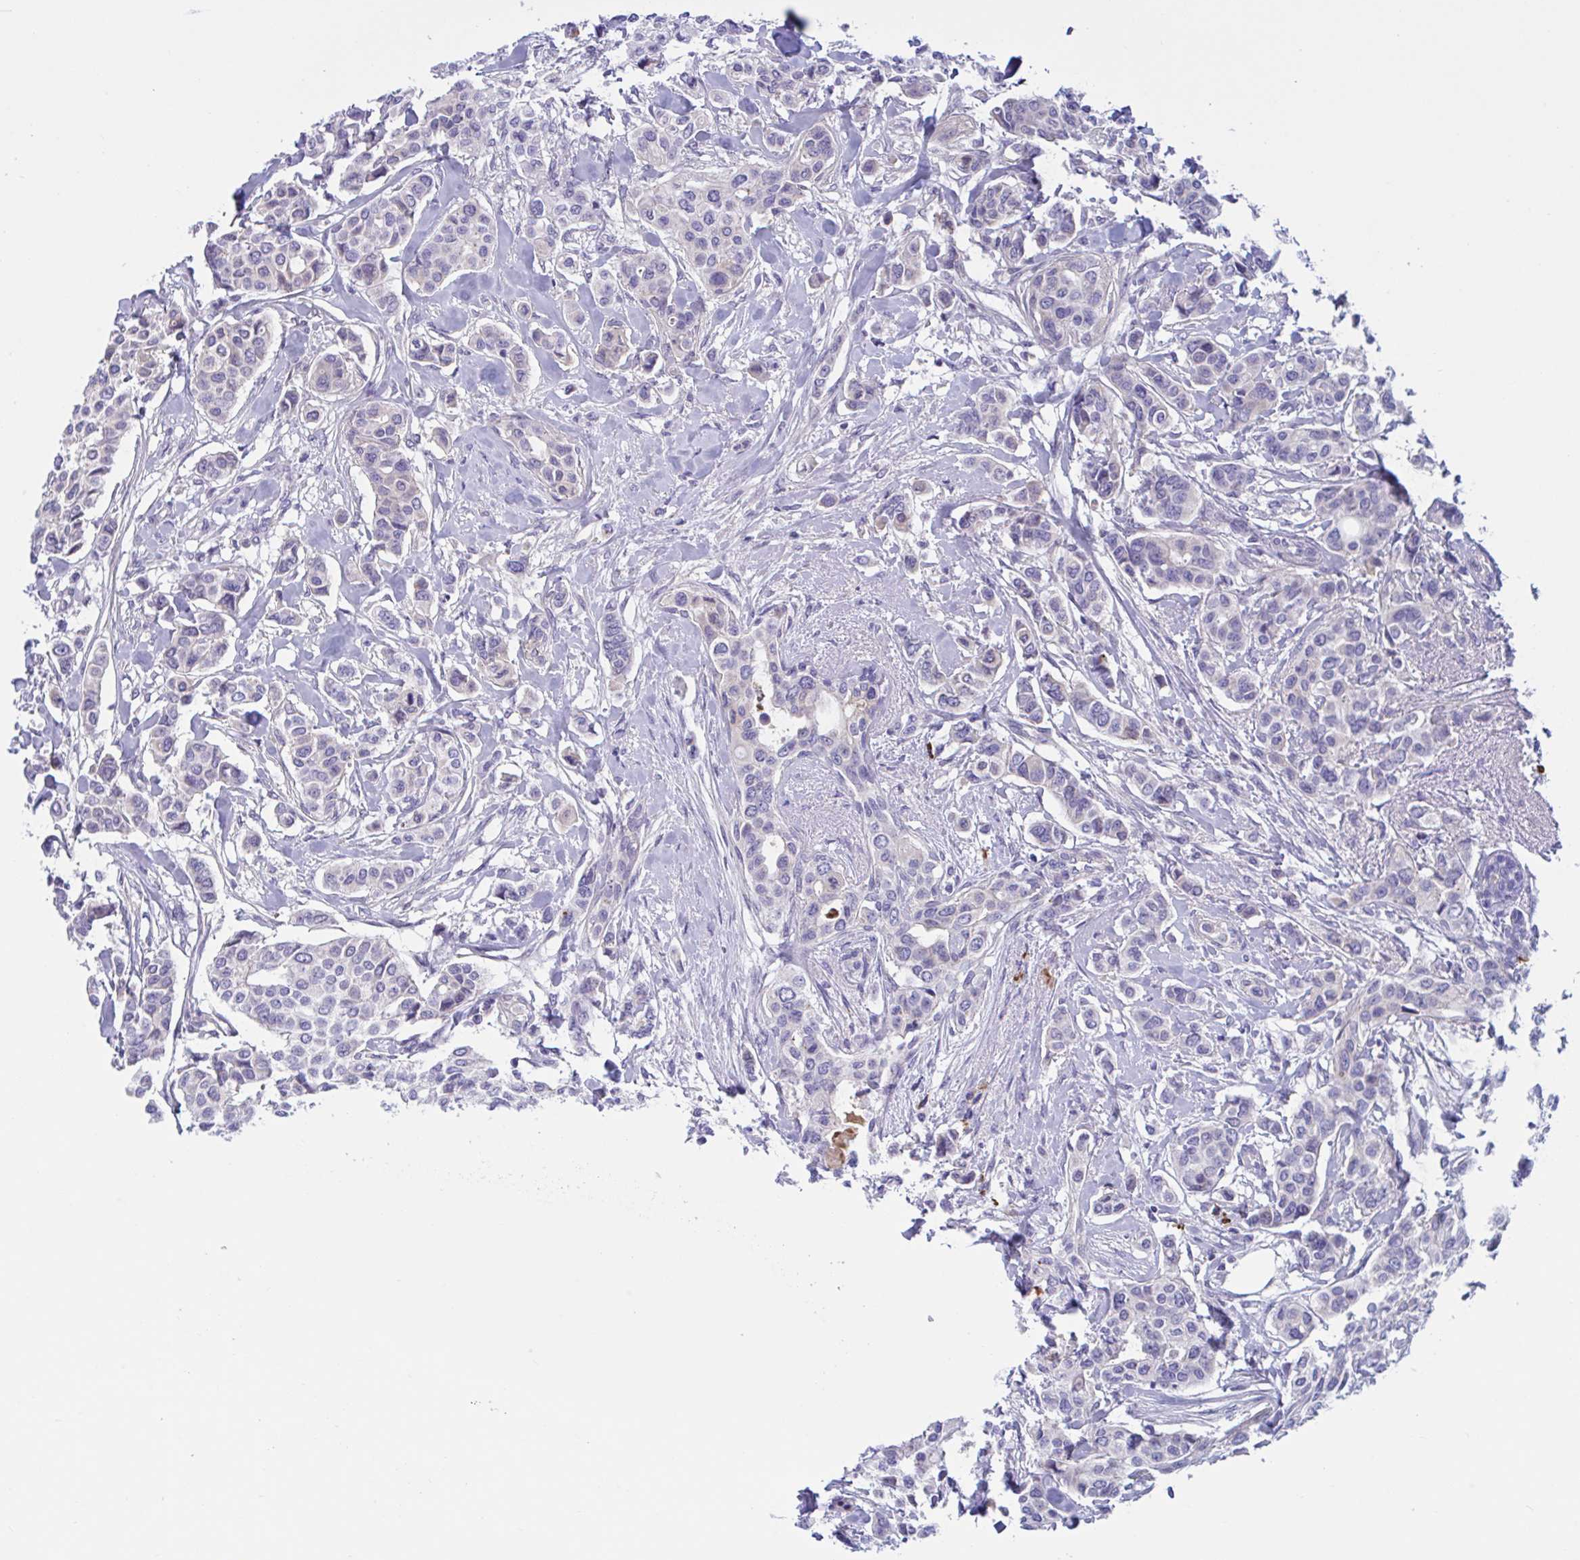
{"staining": {"intensity": "negative", "quantity": "none", "location": "none"}, "tissue": "breast cancer", "cell_type": "Tumor cells", "image_type": "cancer", "snomed": [{"axis": "morphology", "description": "Lobular carcinoma"}, {"axis": "topography", "description": "Breast"}], "caption": "Lobular carcinoma (breast) stained for a protein using immunohistochemistry exhibits no staining tumor cells.", "gene": "MS4A14", "patient": {"sex": "female", "age": 51}}